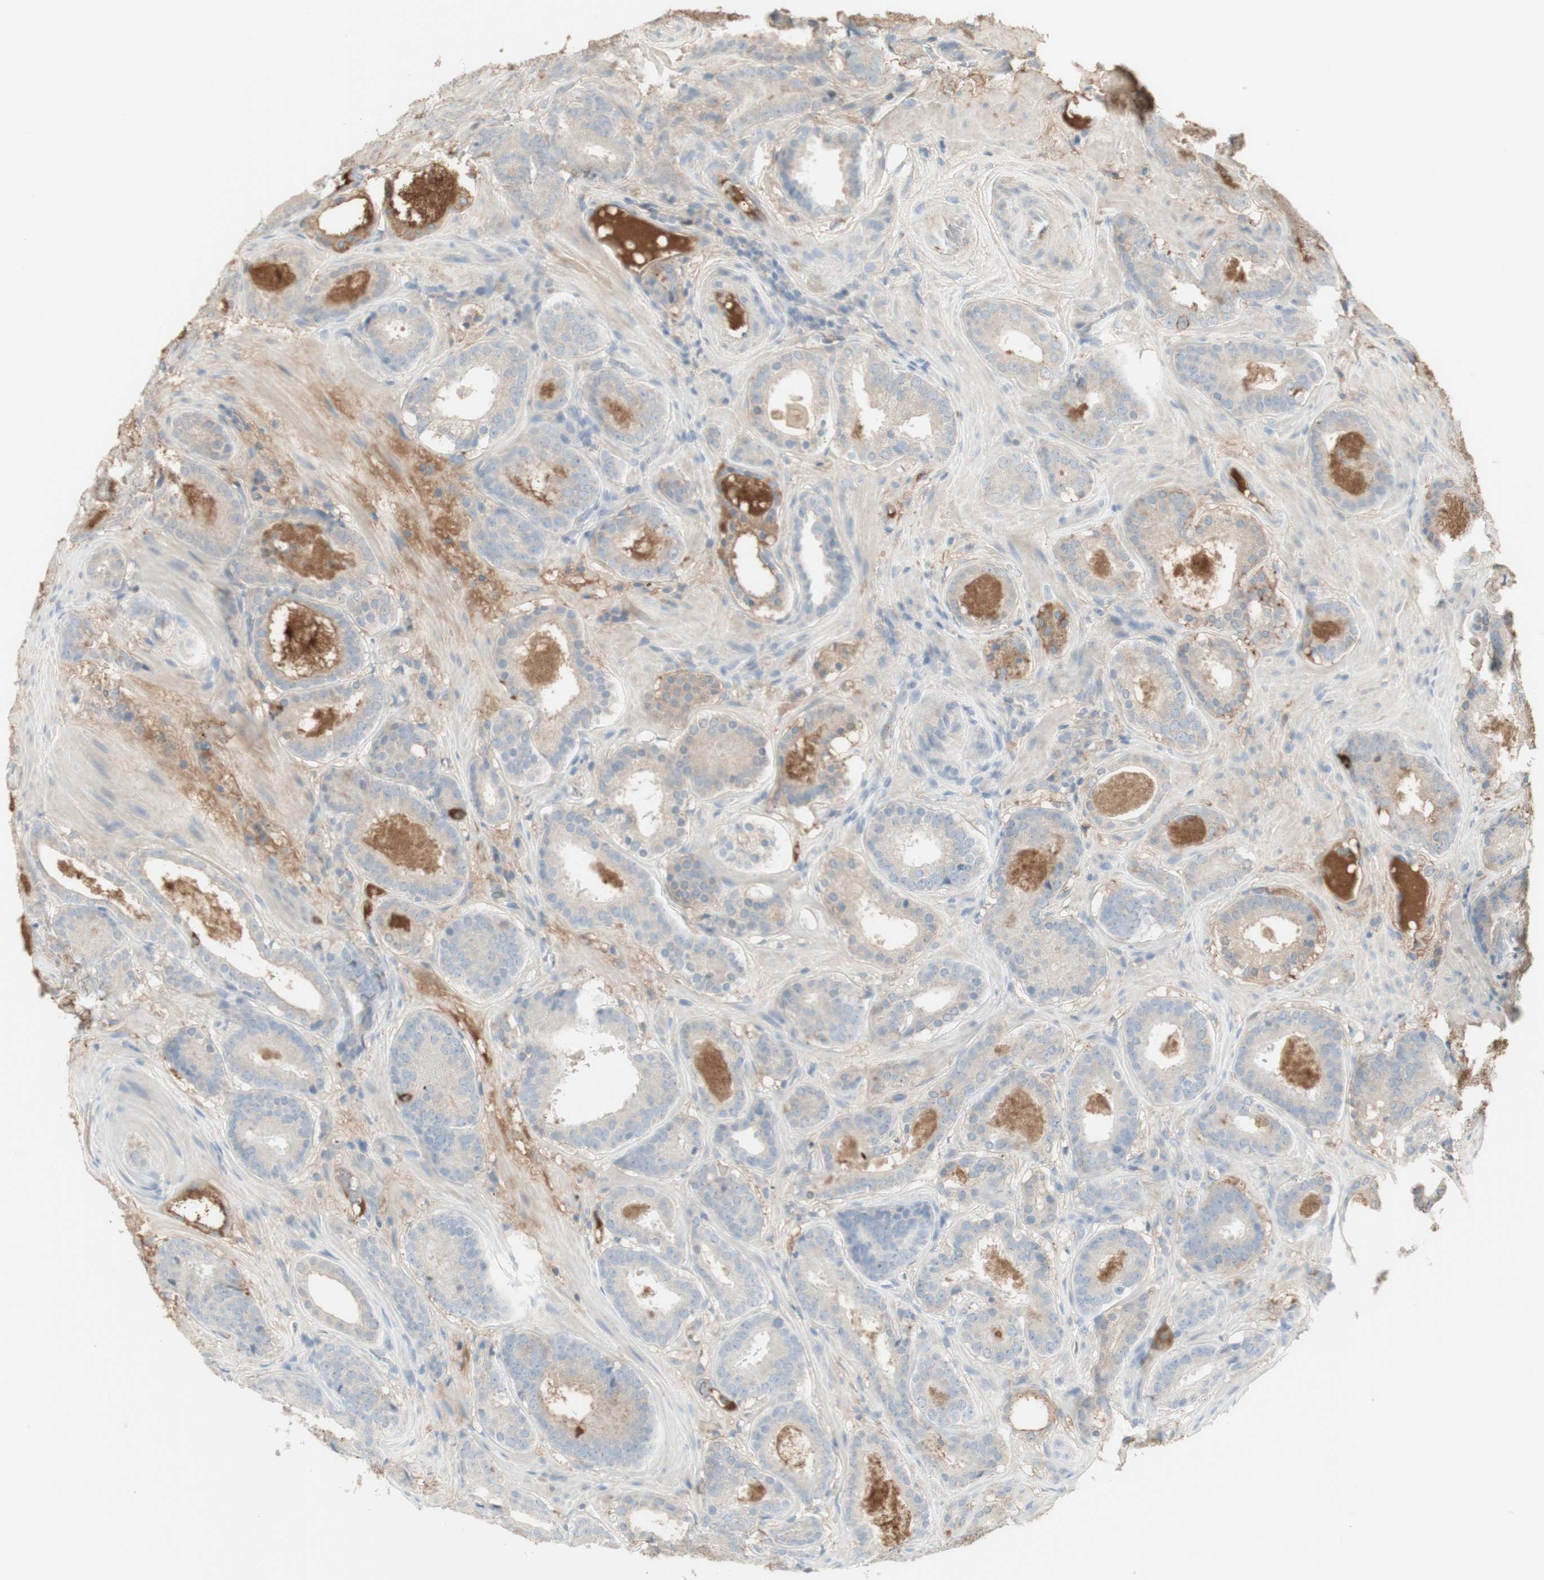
{"staining": {"intensity": "negative", "quantity": "none", "location": "none"}, "tissue": "prostate cancer", "cell_type": "Tumor cells", "image_type": "cancer", "snomed": [{"axis": "morphology", "description": "Adenocarcinoma, Low grade"}, {"axis": "topography", "description": "Prostate"}], "caption": "Immunohistochemistry (IHC) photomicrograph of prostate cancer stained for a protein (brown), which reveals no staining in tumor cells. Brightfield microscopy of immunohistochemistry (IHC) stained with DAB (brown) and hematoxylin (blue), captured at high magnification.", "gene": "IFNG", "patient": {"sex": "male", "age": 69}}